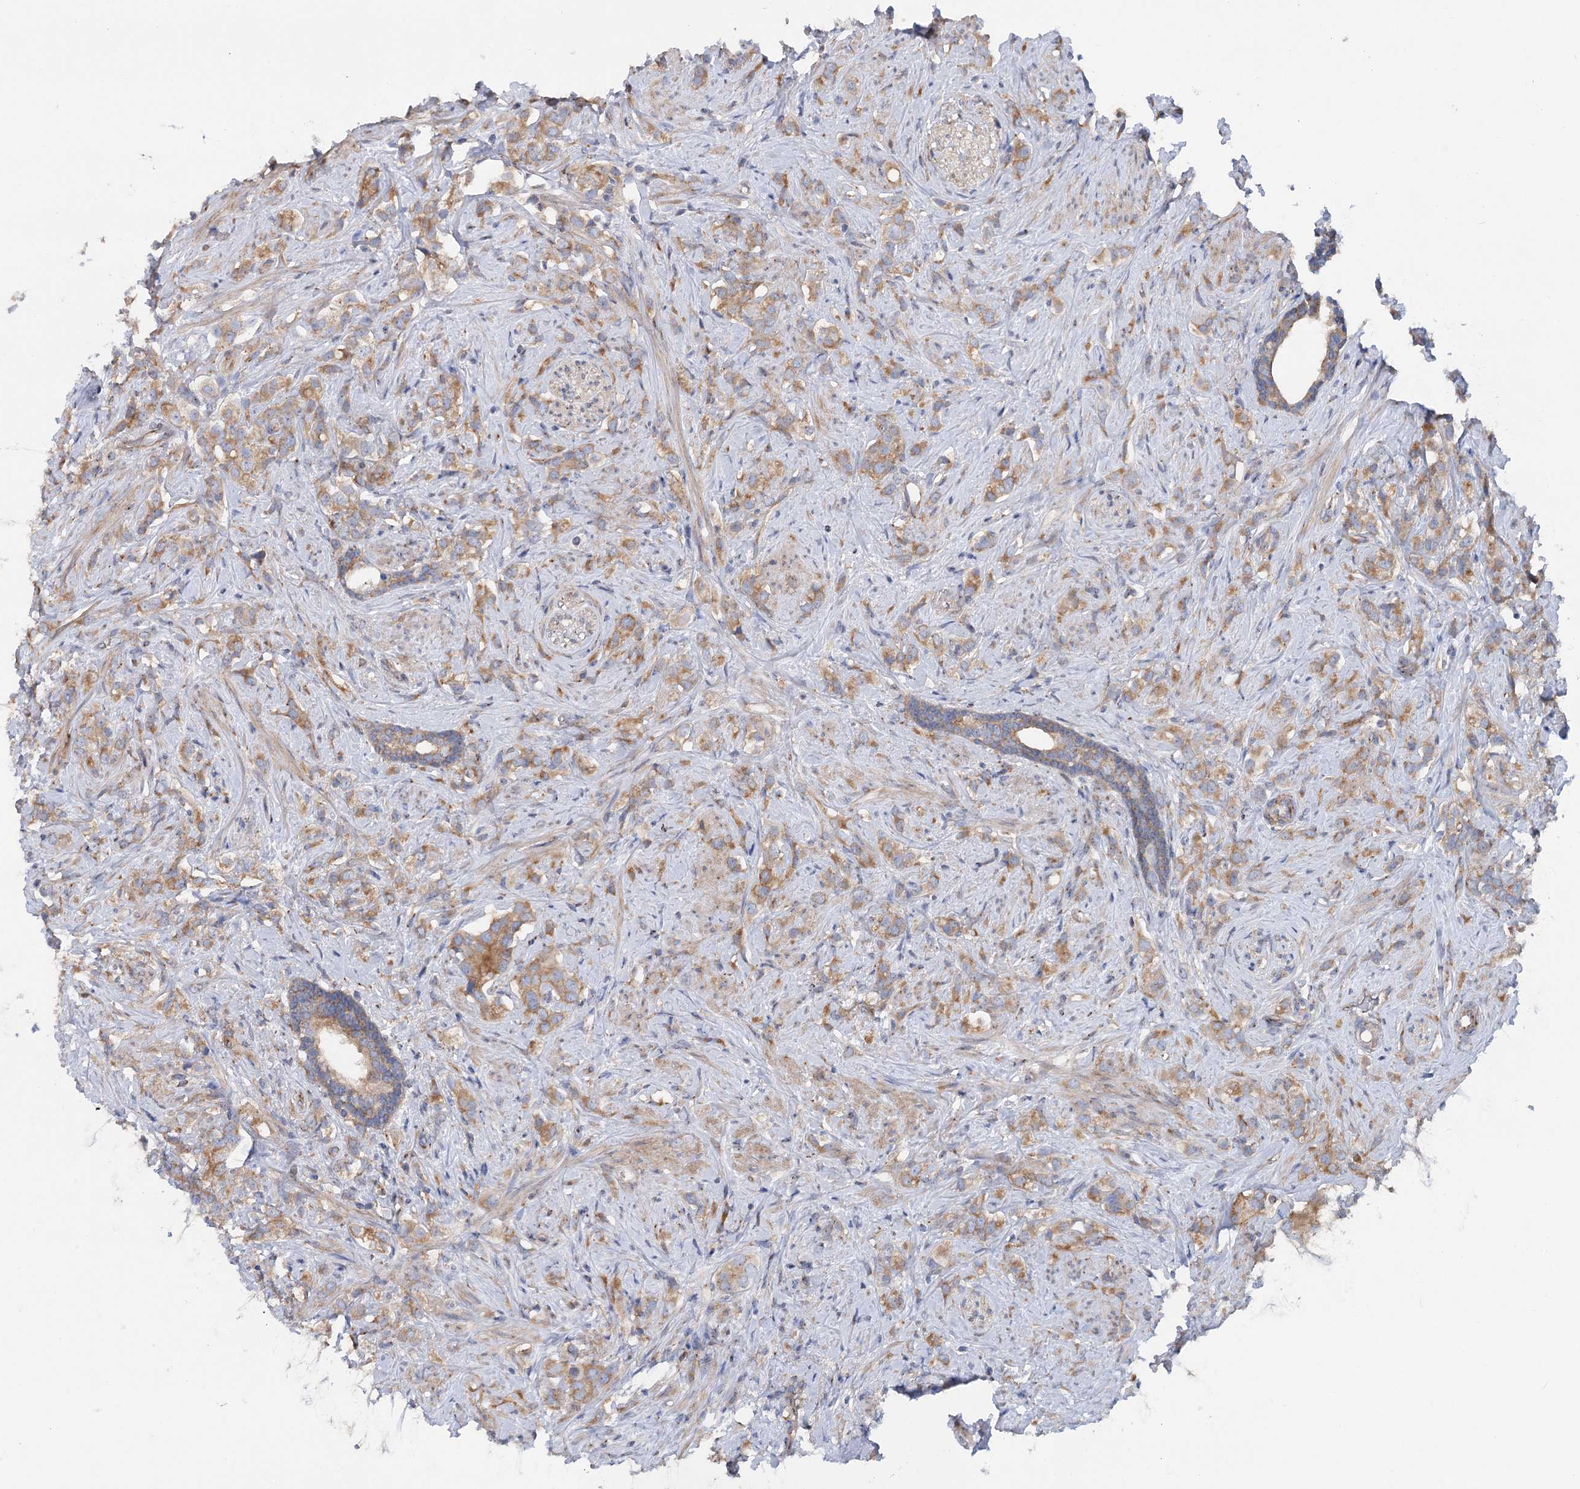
{"staining": {"intensity": "moderate", "quantity": ">75%", "location": "cytoplasmic/membranous"}, "tissue": "prostate cancer", "cell_type": "Tumor cells", "image_type": "cancer", "snomed": [{"axis": "morphology", "description": "Adenocarcinoma, High grade"}, {"axis": "topography", "description": "Prostate"}], "caption": "Prostate cancer (high-grade adenocarcinoma) was stained to show a protein in brown. There is medium levels of moderate cytoplasmic/membranous staining in approximately >75% of tumor cells.", "gene": "SCN11A", "patient": {"sex": "male", "age": 63}}